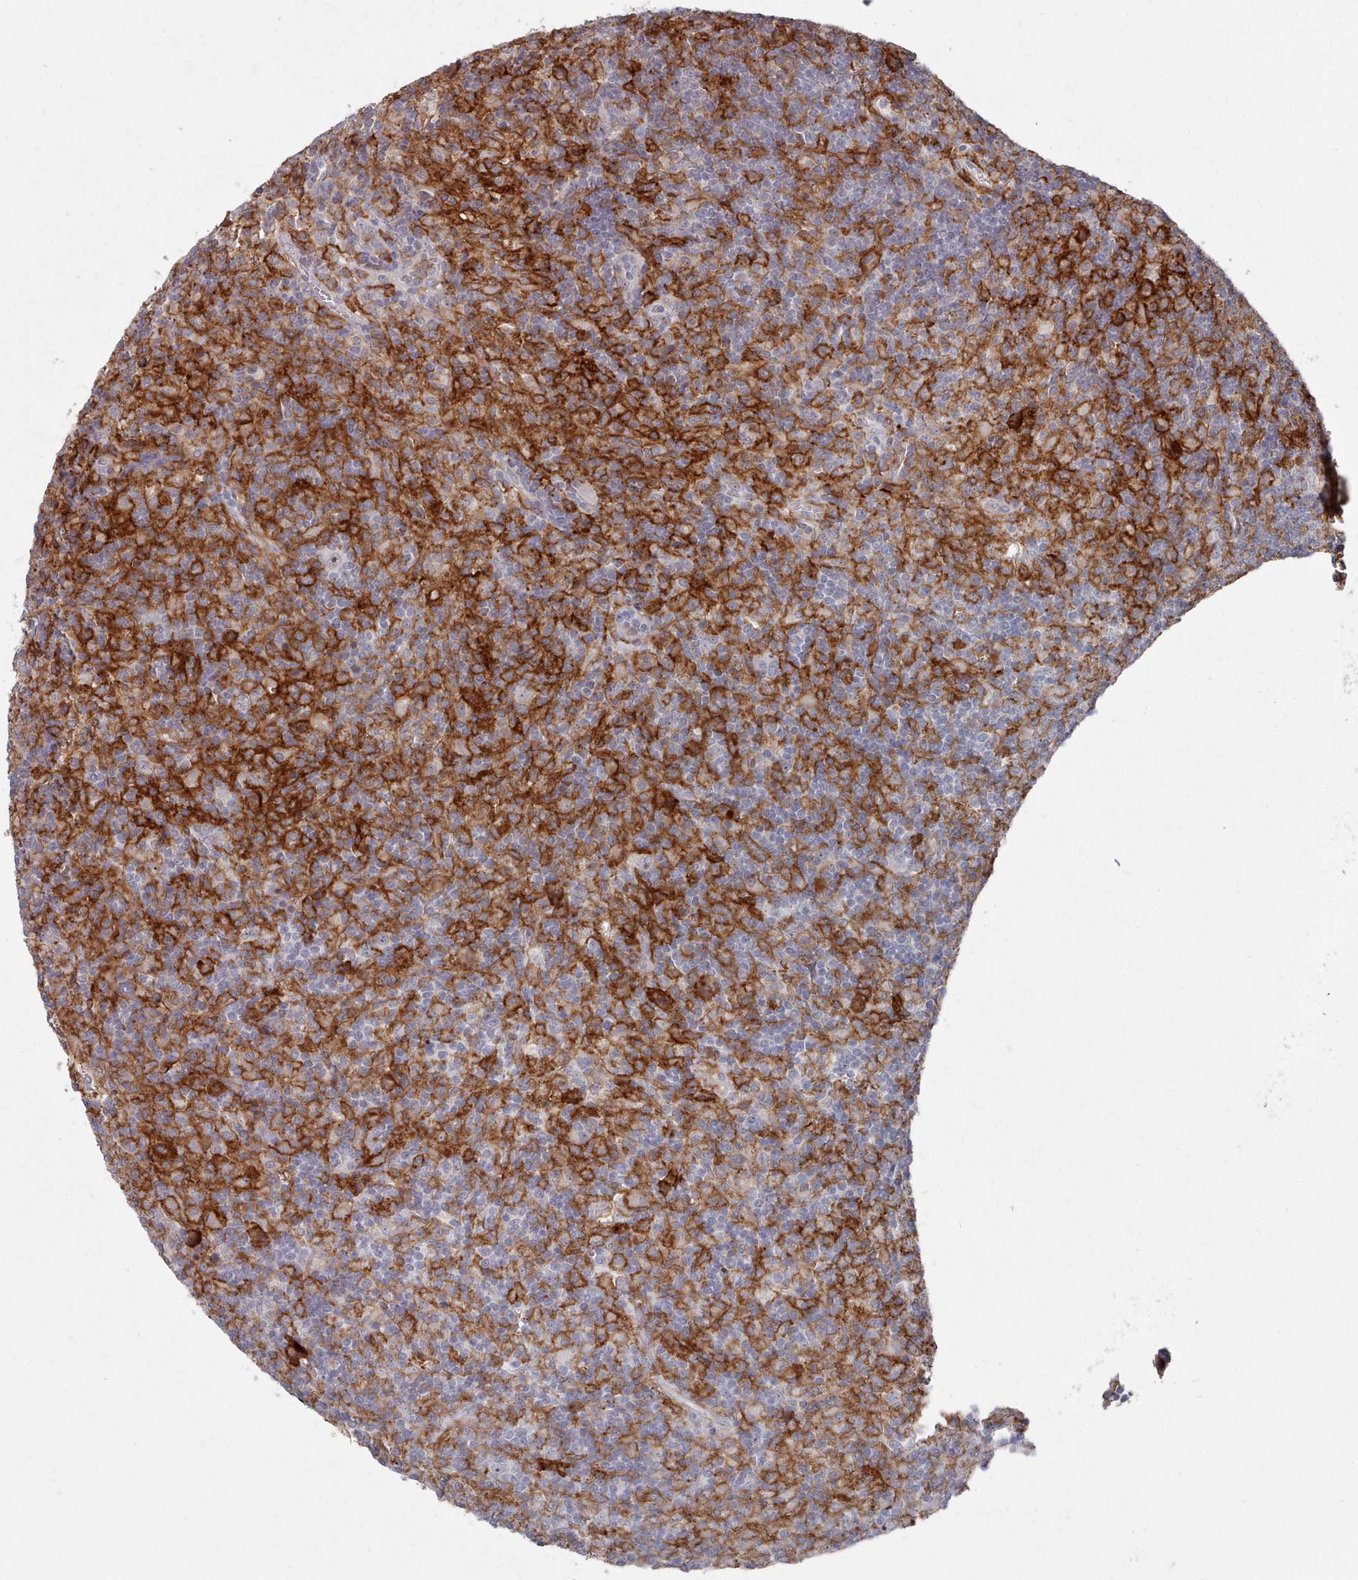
{"staining": {"intensity": "moderate", "quantity": "<25%", "location": "nuclear"}, "tissue": "lymphoma", "cell_type": "Tumor cells", "image_type": "cancer", "snomed": [{"axis": "morphology", "description": "Hodgkin's disease, NOS"}, {"axis": "topography", "description": "Lymph node"}], "caption": "An IHC histopathology image of neoplastic tissue is shown. Protein staining in brown labels moderate nuclear positivity in lymphoma within tumor cells.", "gene": "COL8A2", "patient": {"sex": "male", "age": 70}}